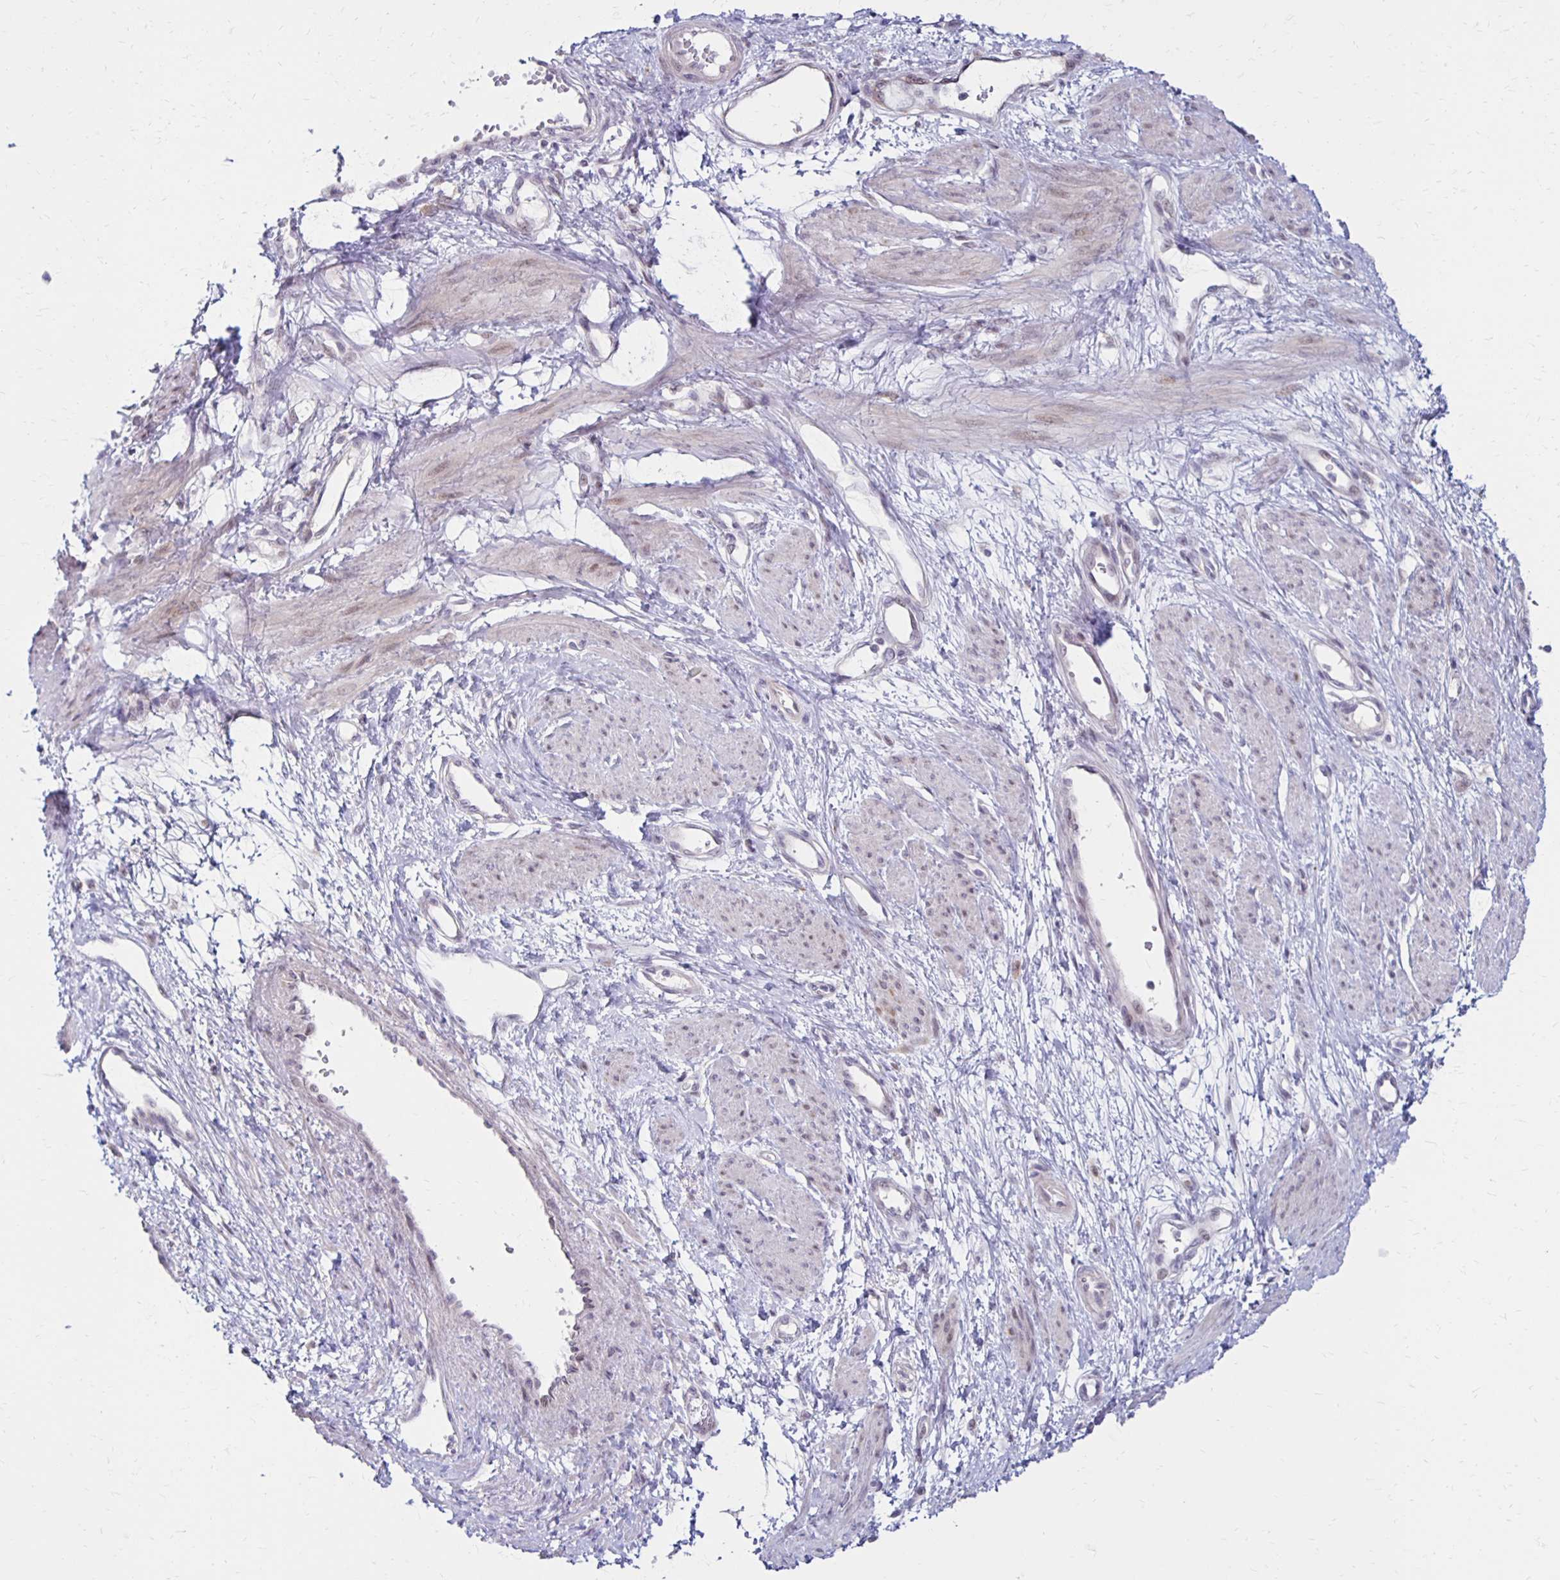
{"staining": {"intensity": "negative", "quantity": "none", "location": "none"}, "tissue": "smooth muscle", "cell_type": "Smooth muscle cells", "image_type": "normal", "snomed": [{"axis": "morphology", "description": "Normal tissue, NOS"}, {"axis": "topography", "description": "Smooth muscle"}, {"axis": "topography", "description": "Uterus"}], "caption": "Histopathology image shows no significant protein expression in smooth muscle cells of benign smooth muscle. The staining was performed using DAB to visualize the protein expression in brown, while the nuclei were stained in blue with hematoxylin (Magnification: 20x).", "gene": "DAGLA", "patient": {"sex": "female", "age": 39}}